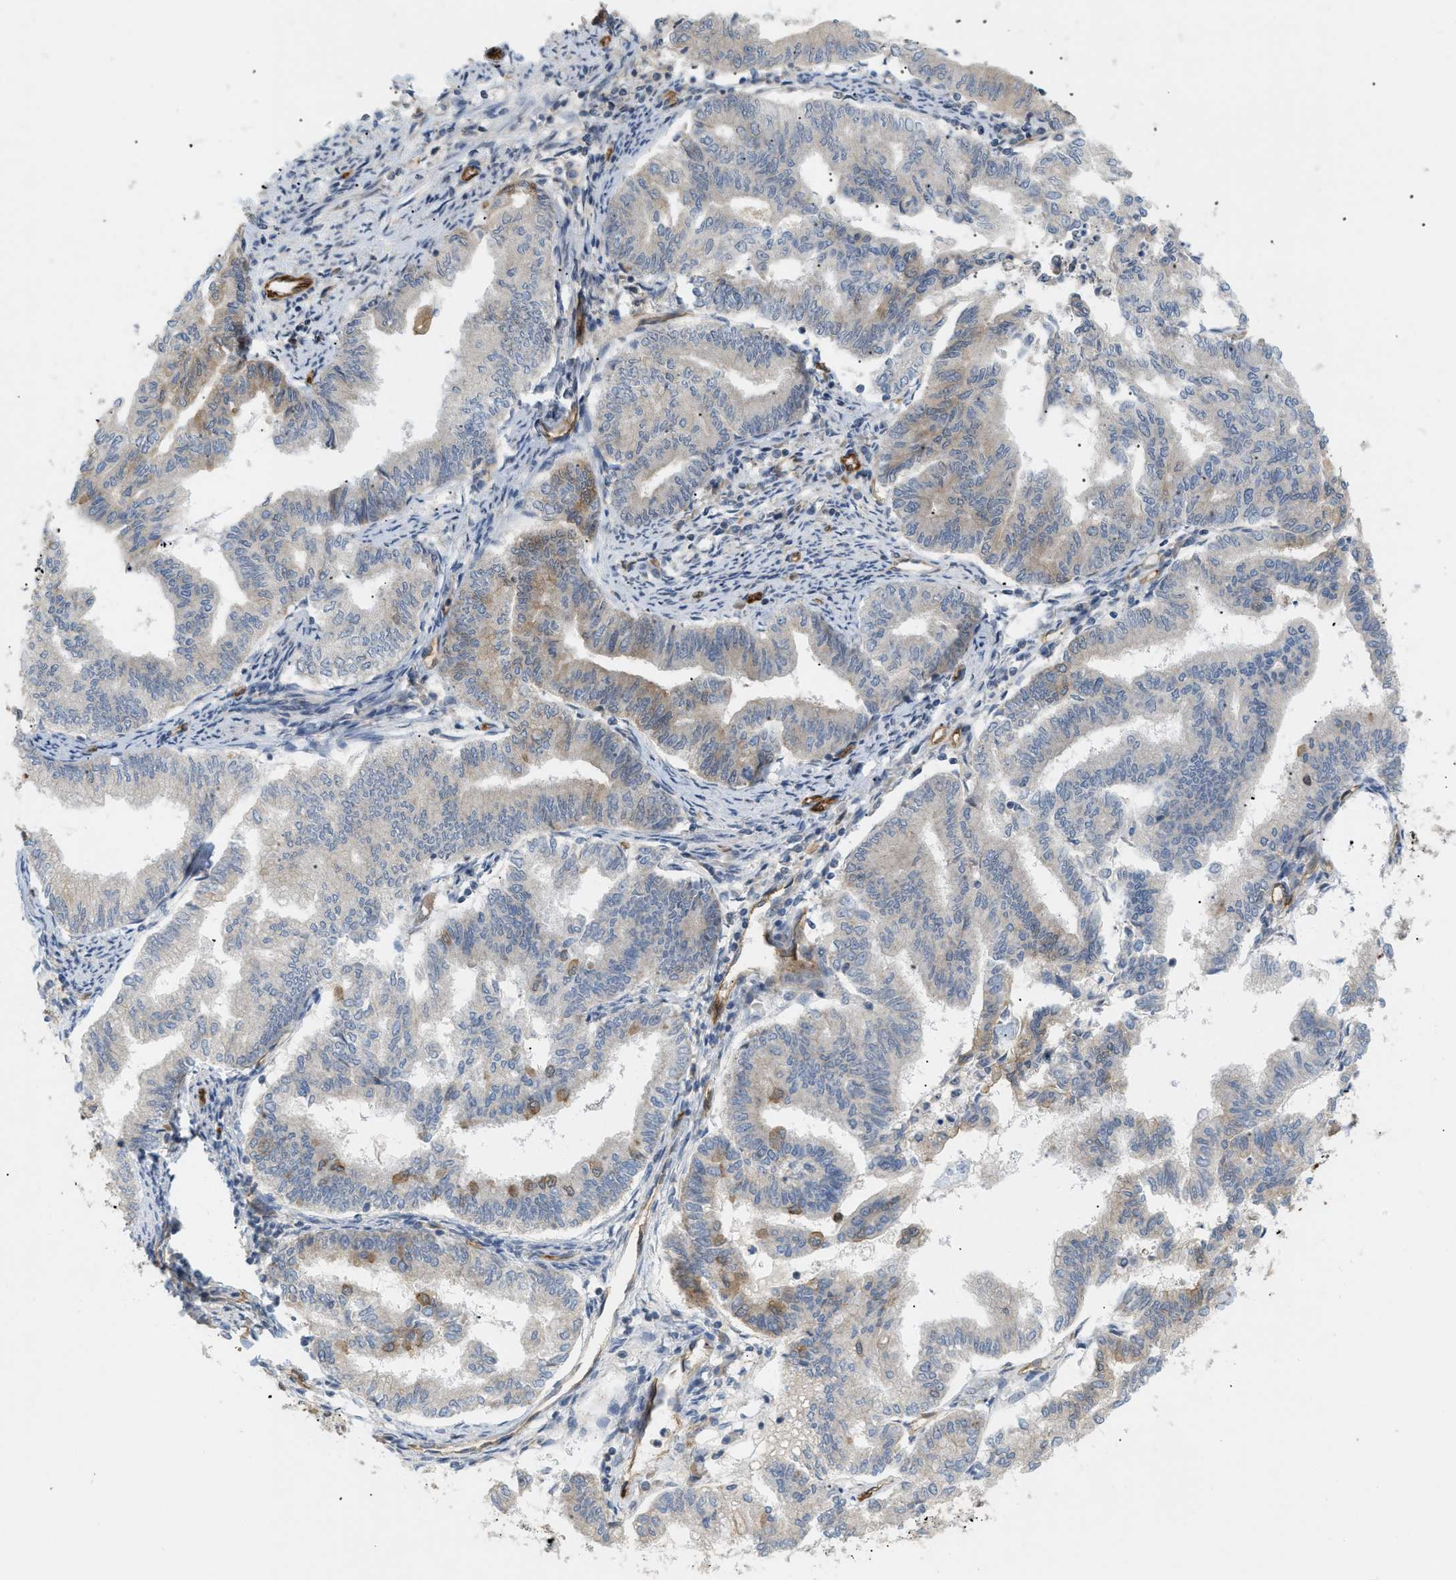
{"staining": {"intensity": "moderate", "quantity": "25%-75%", "location": "cytoplasmic/membranous"}, "tissue": "endometrial cancer", "cell_type": "Tumor cells", "image_type": "cancer", "snomed": [{"axis": "morphology", "description": "Adenocarcinoma, NOS"}, {"axis": "topography", "description": "Endometrium"}], "caption": "Human endometrial cancer (adenocarcinoma) stained with a protein marker reveals moderate staining in tumor cells.", "gene": "PALMD", "patient": {"sex": "female", "age": 79}}